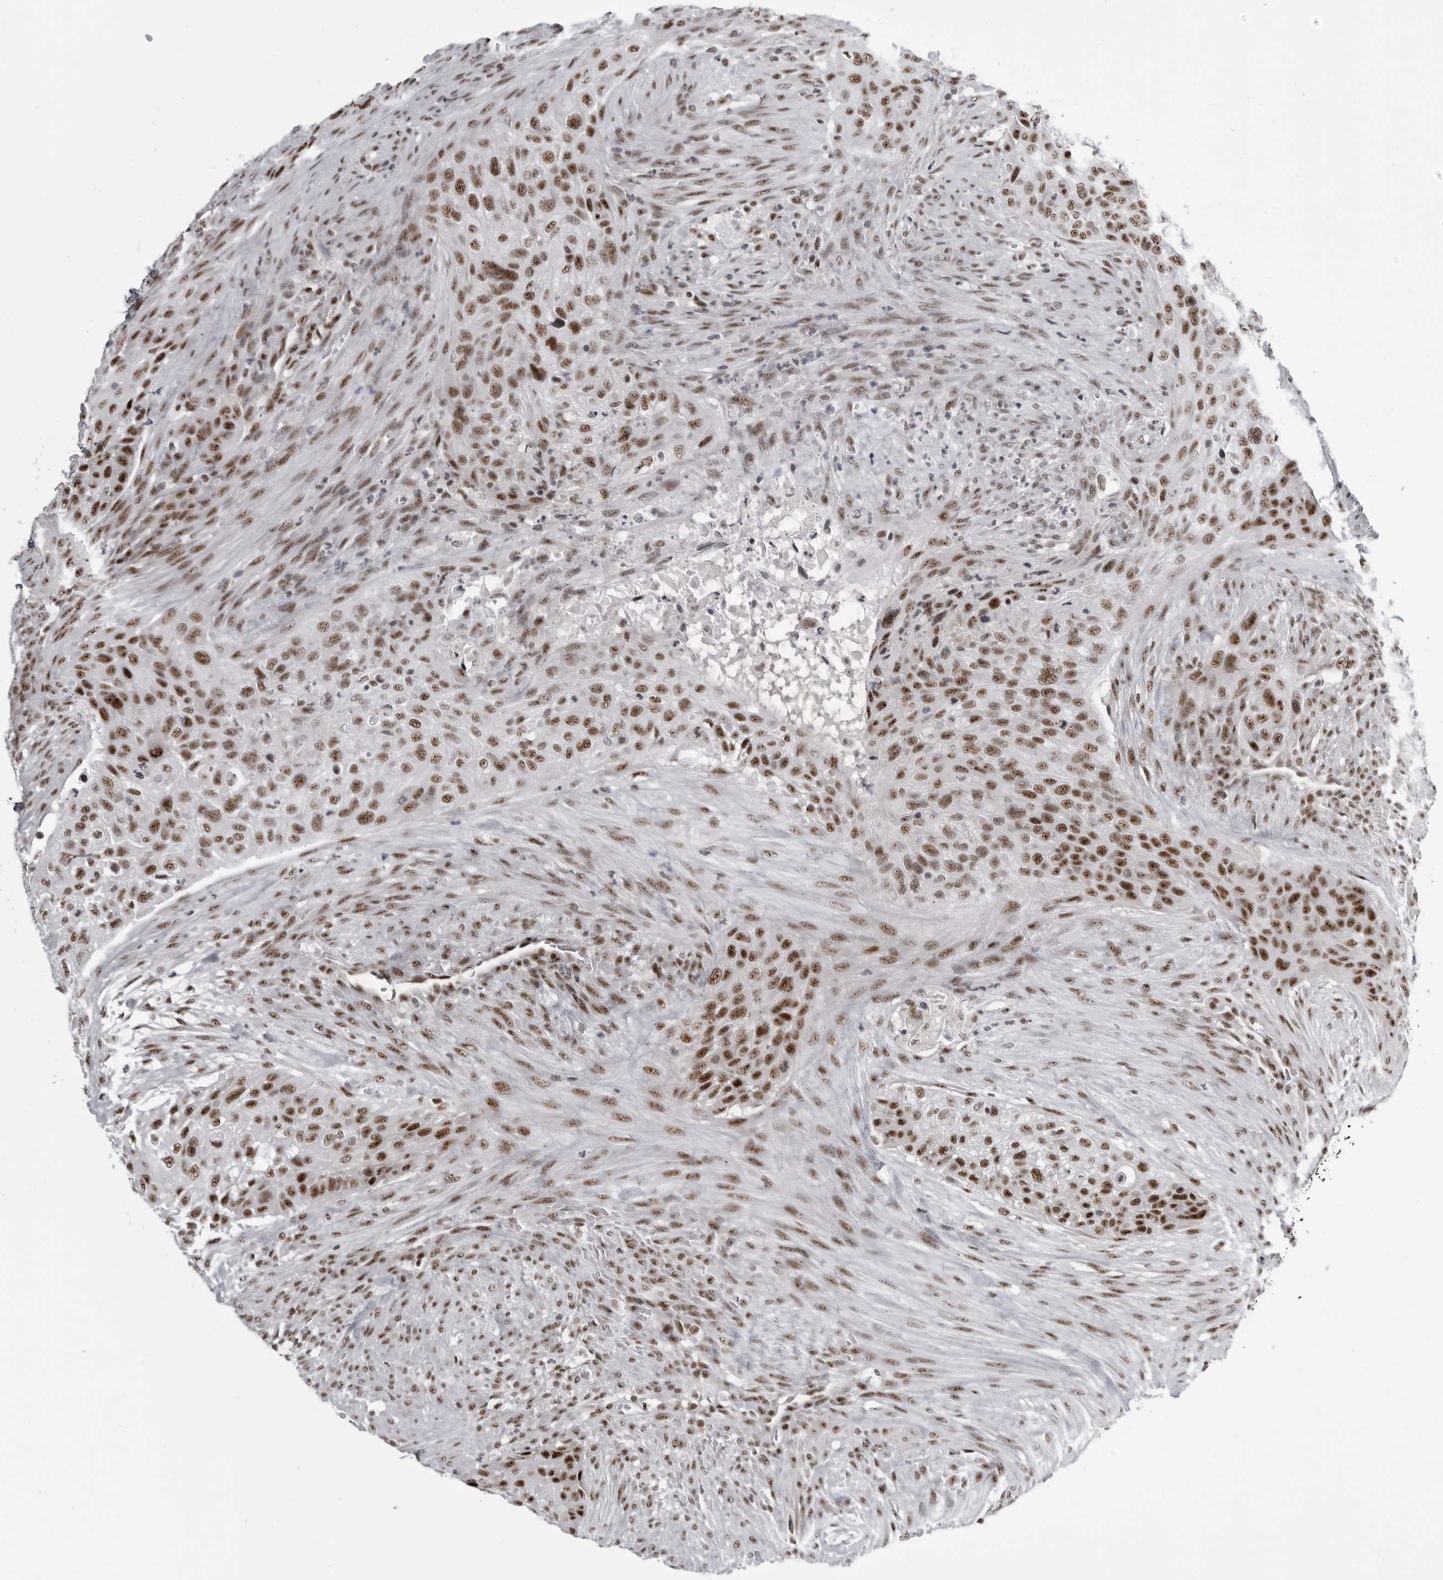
{"staining": {"intensity": "strong", "quantity": ">75%", "location": "nuclear"}, "tissue": "urothelial cancer", "cell_type": "Tumor cells", "image_type": "cancer", "snomed": [{"axis": "morphology", "description": "Urothelial carcinoma, High grade"}, {"axis": "topography", "description": "Urinary bladder"}], "caption": "Tumor cells reveal high levels of strong nuclear positivity in approximately >75% of cells in urothelial cancer.", "gene": "WRAP53", "patient": {"sex": "male", "age": 35}}